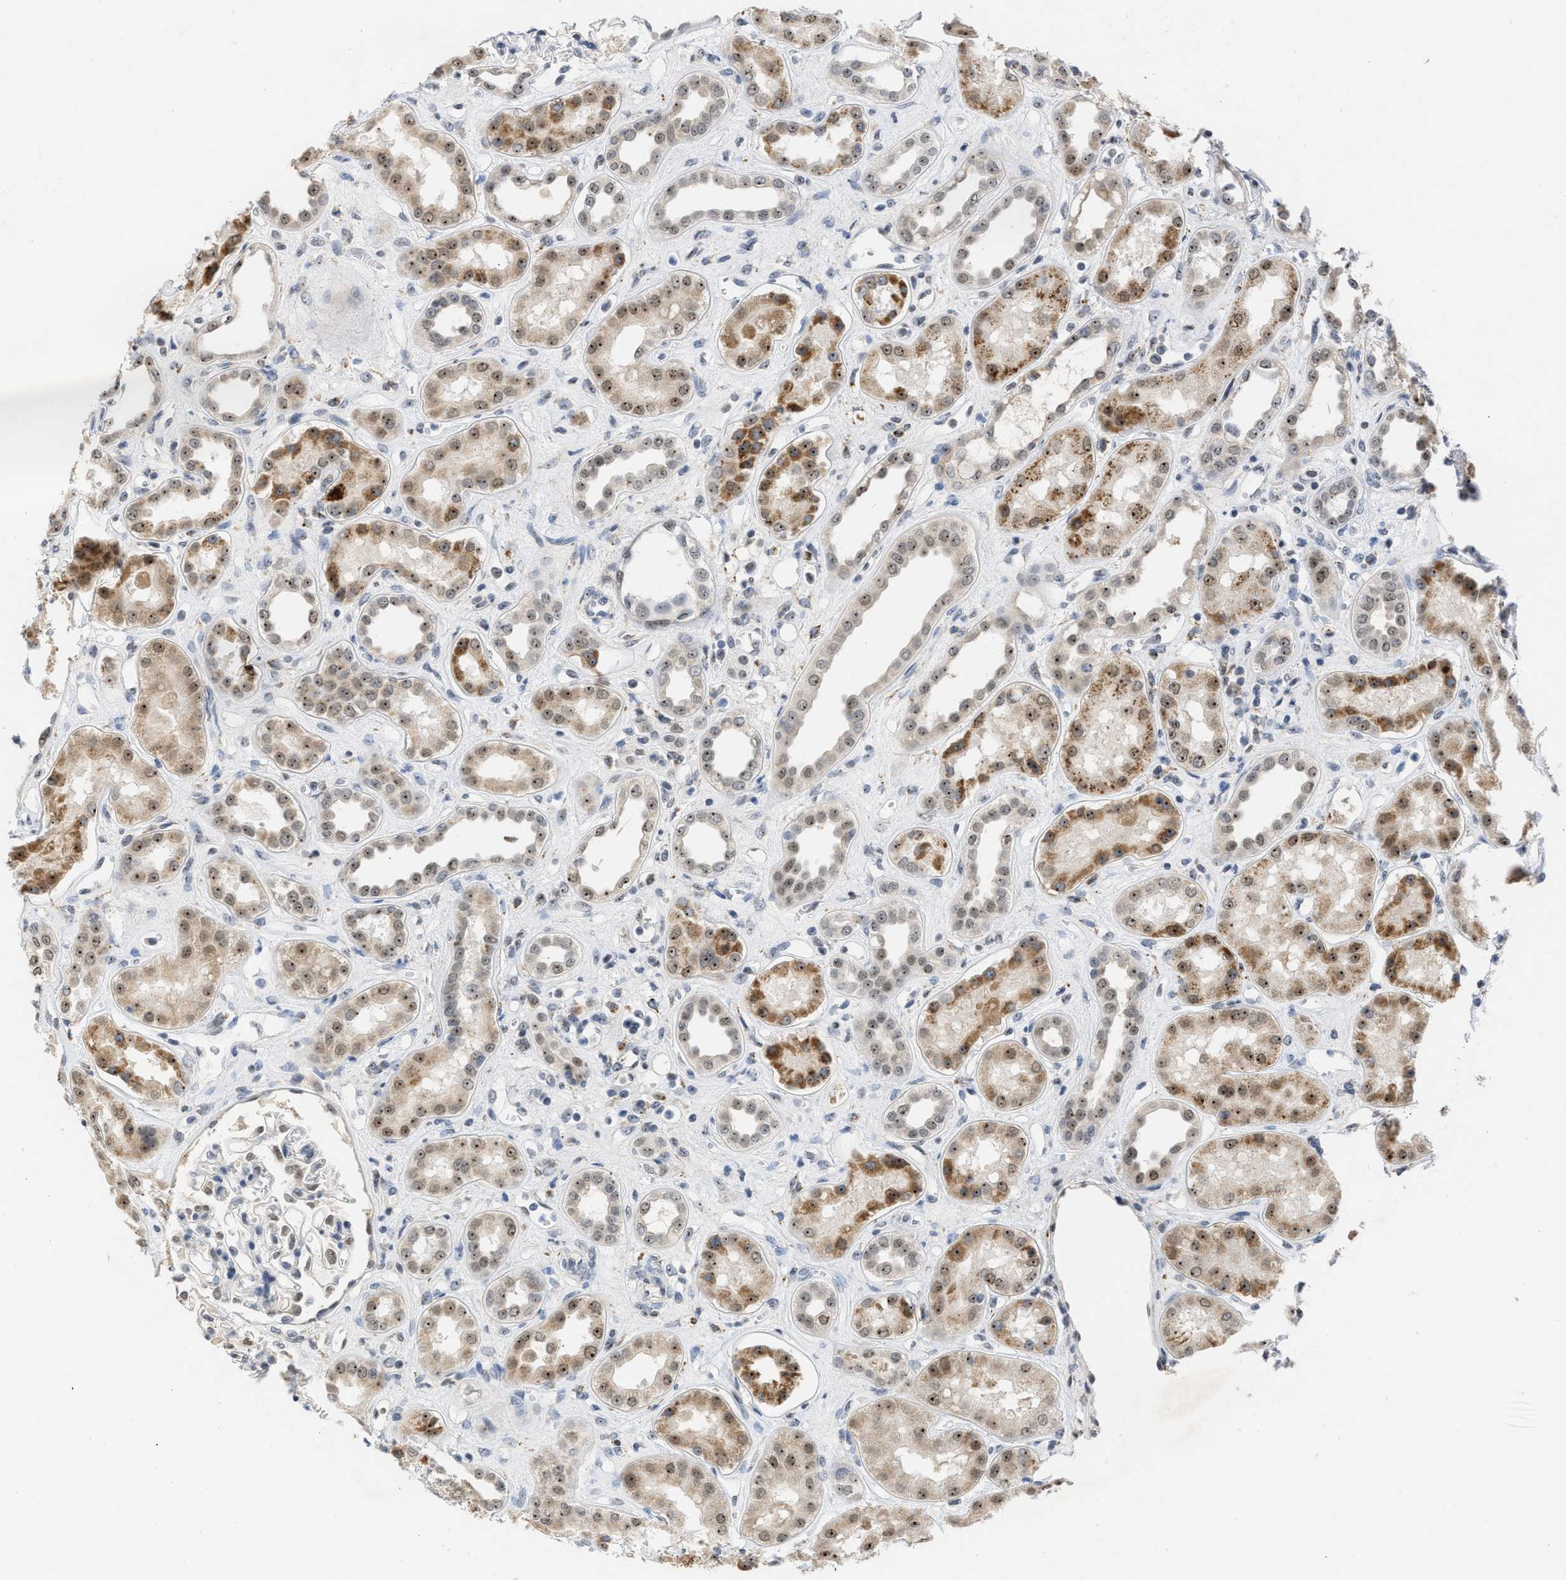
{"staining": {"intensity": "weak", "quantity": "25%-75%", "location": "nuclear"}, "tissue": "kidney", "cell_type": "Cells in glomeruli", "image_type": "normal", "snomed": [{"axis": "morphology", "description": "Normal tissue, NOS"}, {"axis": "topography", "description": "Kidney"}], "caption": "Weak nuclear staining for a protein is seen in approximately 25%-75% of cells in glomeruli of normal kidney using immunohistochemistry.", "gene": "ELAC2", "patient": {"sex": "male", "age": 59}}